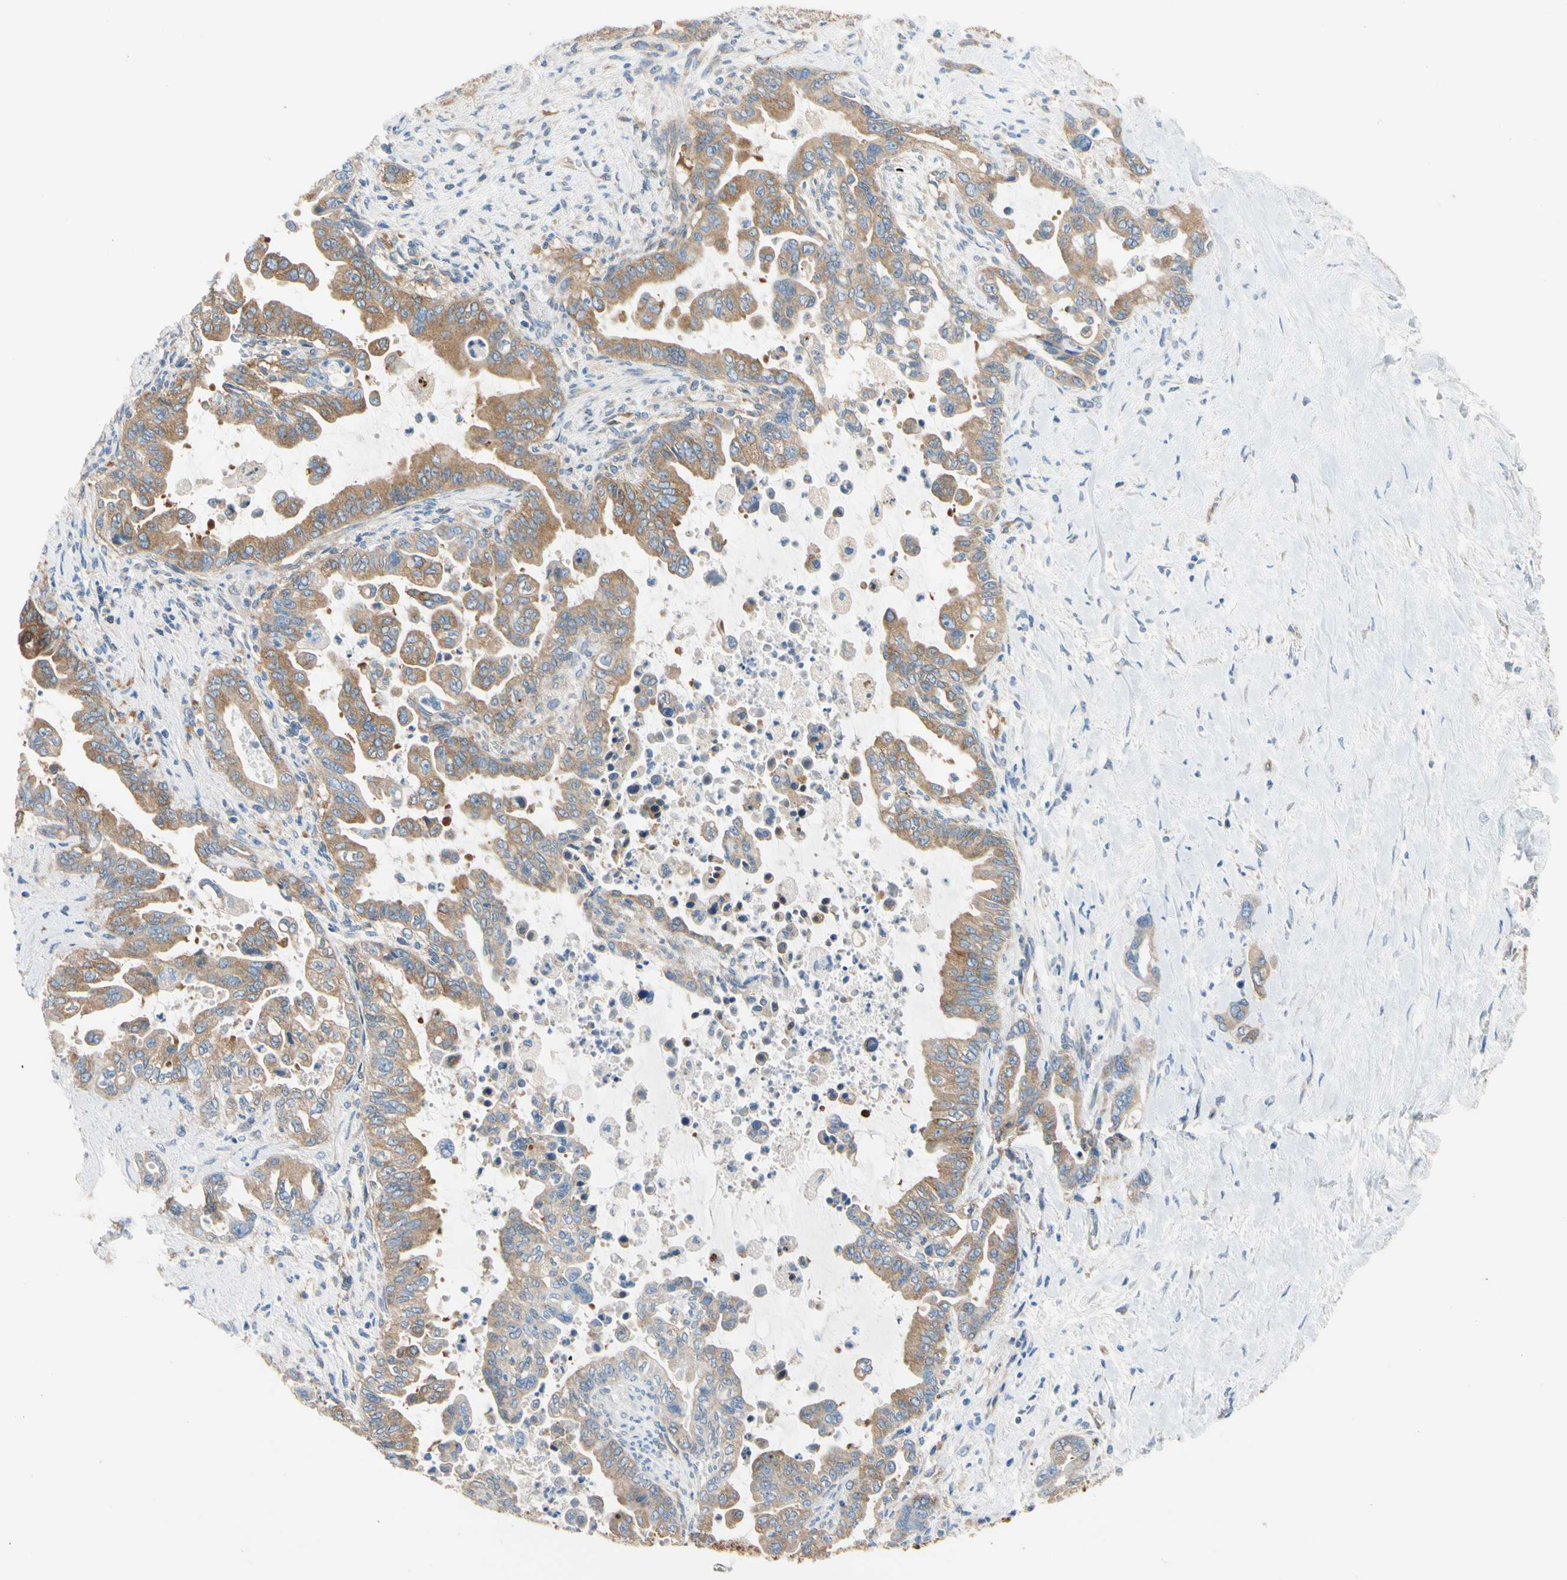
{"staining": {"intensity": "moderate", "quantity": ">75%", "location": "cytoplasmic/membranous"}, "tissue": "pancreatic cancer", "cell_type": "Tumor cells", "image_type": "cancer", "snomed": [{"axis": "morphology", "description": "Adenocarcinoma, NOS"}, {"axis": "topography", "description": "Pancreas"}], "caption": "Immunohistochemistry (IHC) photomicrograph of neoplastic tissue: adenocarcinoma (pancreatic) stained using IHC displays medium levels of moderate protein expression localized specifically in the cytoplasmic/membranous of tumor cells, appearing as a cytoplasmic/membranous brown color.", "gene": "GPHN", "patient": {"sex": "male", "age": 70}}